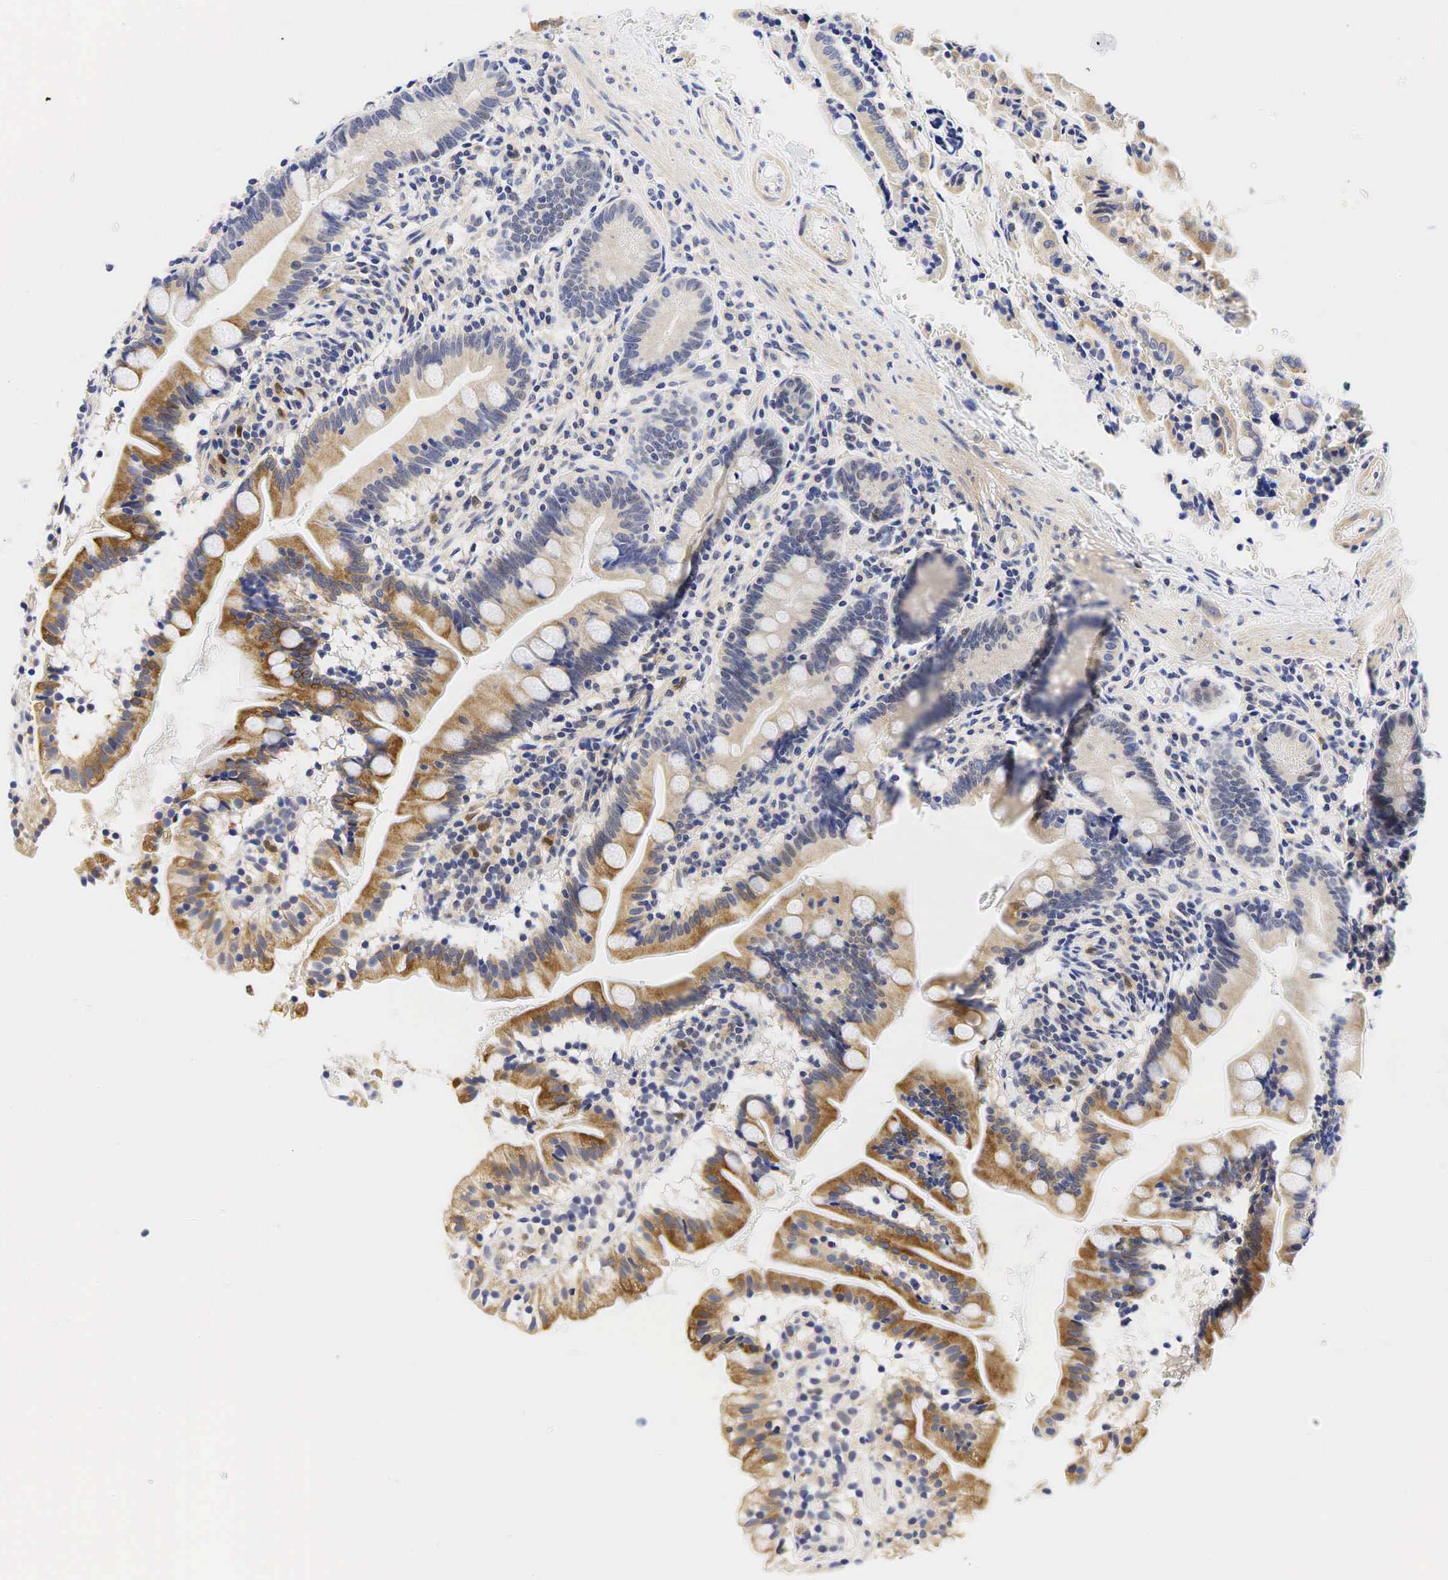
{"staining": {"intensity": "moderate", "quantity": "25%-75%", "location": "cytoplasmic/membranous"}, "tissue": "small intestine", "cell_type": "Glandular cells", "image_type": "normal", "snomed": [{"axis": "morphology", "description": "Normal tissue, NOS"}, {"axis": "topography", "description": "Small intestine"}], "caption": "Protein expression by immunohistochemistry exhibits moderate cytoplasmic/membranous staining in approximately 25%-75% of glandular cells in normal small intestine. Nuclei are stained in blue.", "gene": "CCND1", "patient": {"sex": "female", "age": 69}}